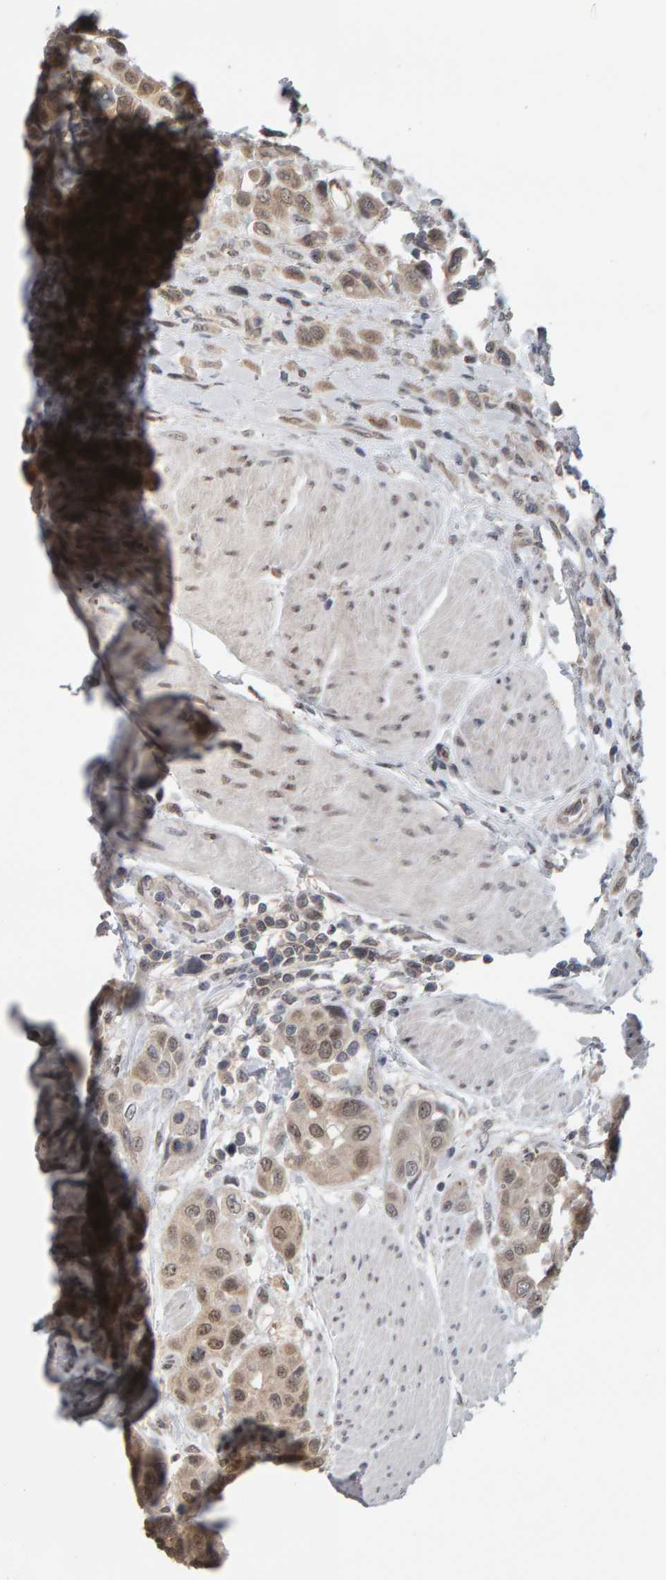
{"staining": {"intensity": "weak", "quantity": "25%-75%", "location": "cytoplasmic/membranous,nuclear"}, "tissue": "urothelial cancer", "cell_type": "Tumor cells", "image_type": "cancer", "snomed": [{"axis": "morphology", "description": "Urothelial carcinoma, High grade"}, {"axis": "topography", "description": "Urinary bladder"}], "caption": "Urothelial cancer stained with immunohistochemistry (IHC) displays weak cytoplasmic/membranous and nuclear expression in approximately 25%-75% of tumor cells.", "gene": "COASY", "patient": {"sex": "male", "age": 50}}